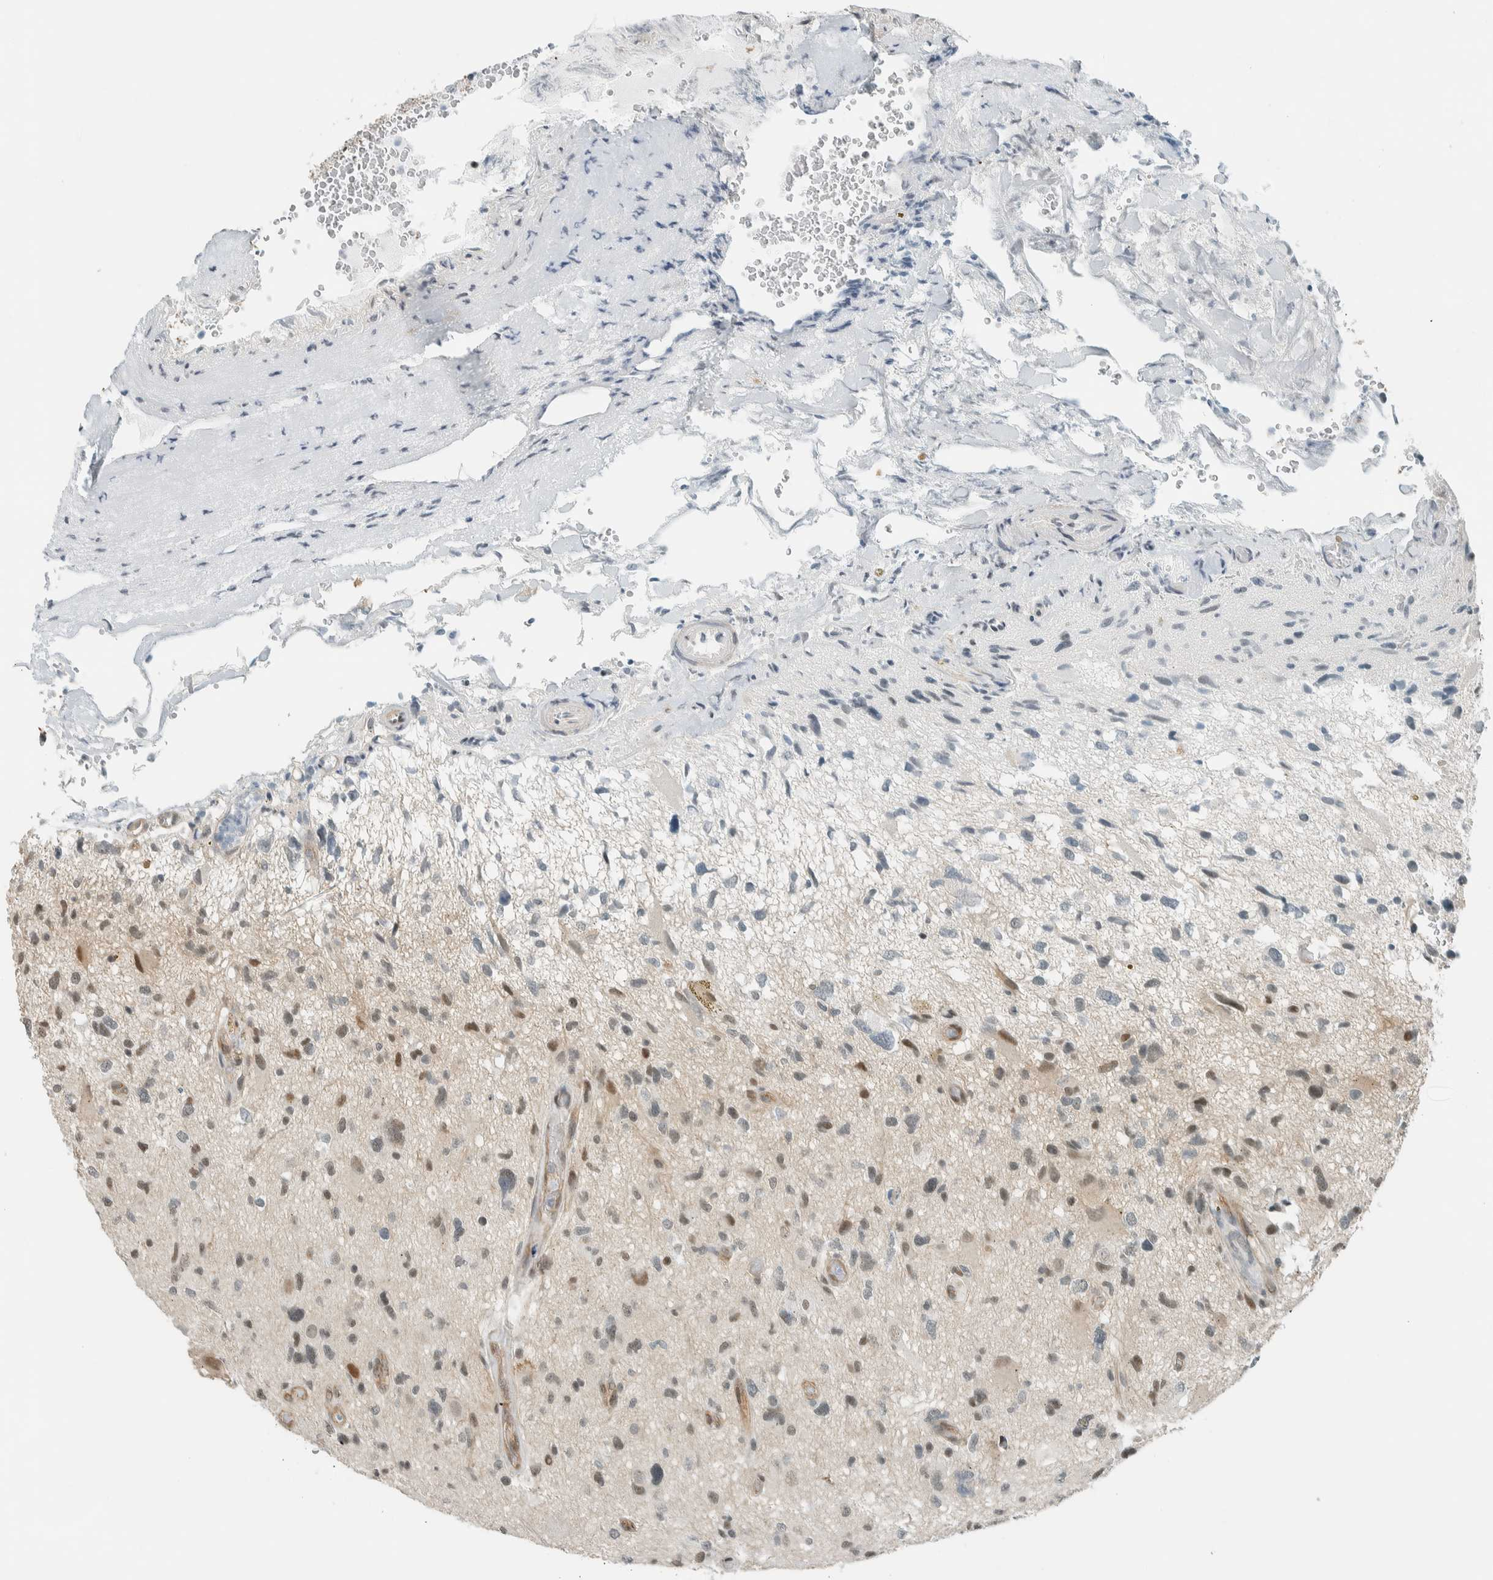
{"staining": {"intensity": "weak", "quantity": "<25%", "location": "nuclear"}, "tissue": "glioma", "cell_type": "Tumor cells", "image_type": "cancer", "snomed": [{"axis": "morphology", "description": "Glioma, malignant, High grade"}, {"axis": "topography", "description": "Brain"}], "caption": "There is no significant positivity in tumor cells of glioma.", "gene": "NIBAN2", "patient": {"sex": "male", "age": 33}}